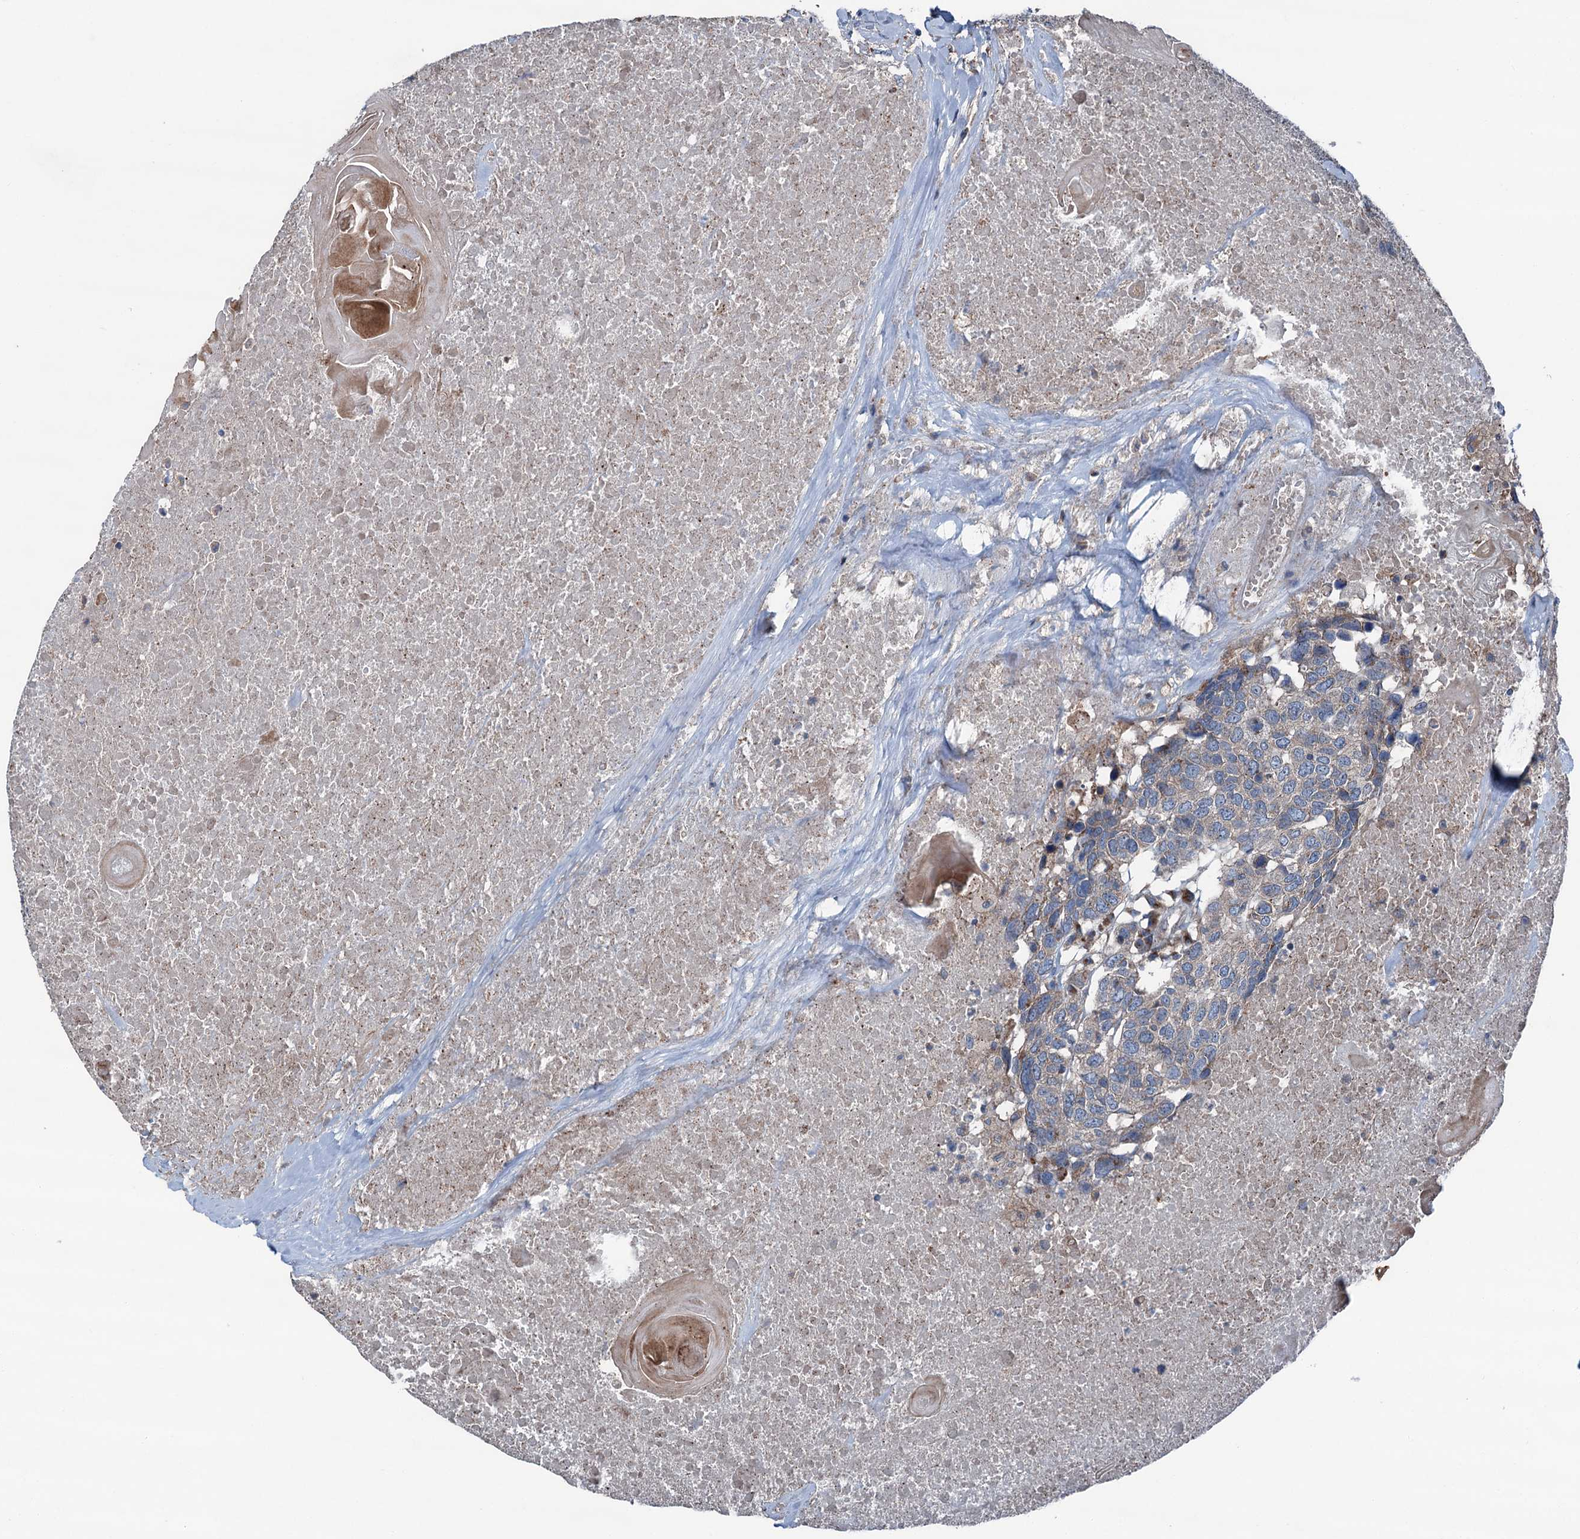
{"staining": {"intensity": "negative", "quantity": "none", "location": "none"}, "tissue": "head and neck cancer", "cell_type": "Tumor cells", "image_type": "cancer", "snomed": [{"axis": "morphology", "description": "Squamous cell carcinoma, NOS"}, {"axis": "topography", "description": "Head-Neck"}], "caption": "This histopathology image is of squamous cell carcinoma (head and neck) stained with immunohistochemistry (IHC) to label a protein in brown with the nuclei are counter-stained blue. There is no positivity in tumor cells. The staining is performed using DAB (3,3'-diaminobenzidine) brown chromogen with nuclei counter-stained in using hematoxylin.", "gene": "RUFY1", "patient": {"sex": "male", "age": 66}}